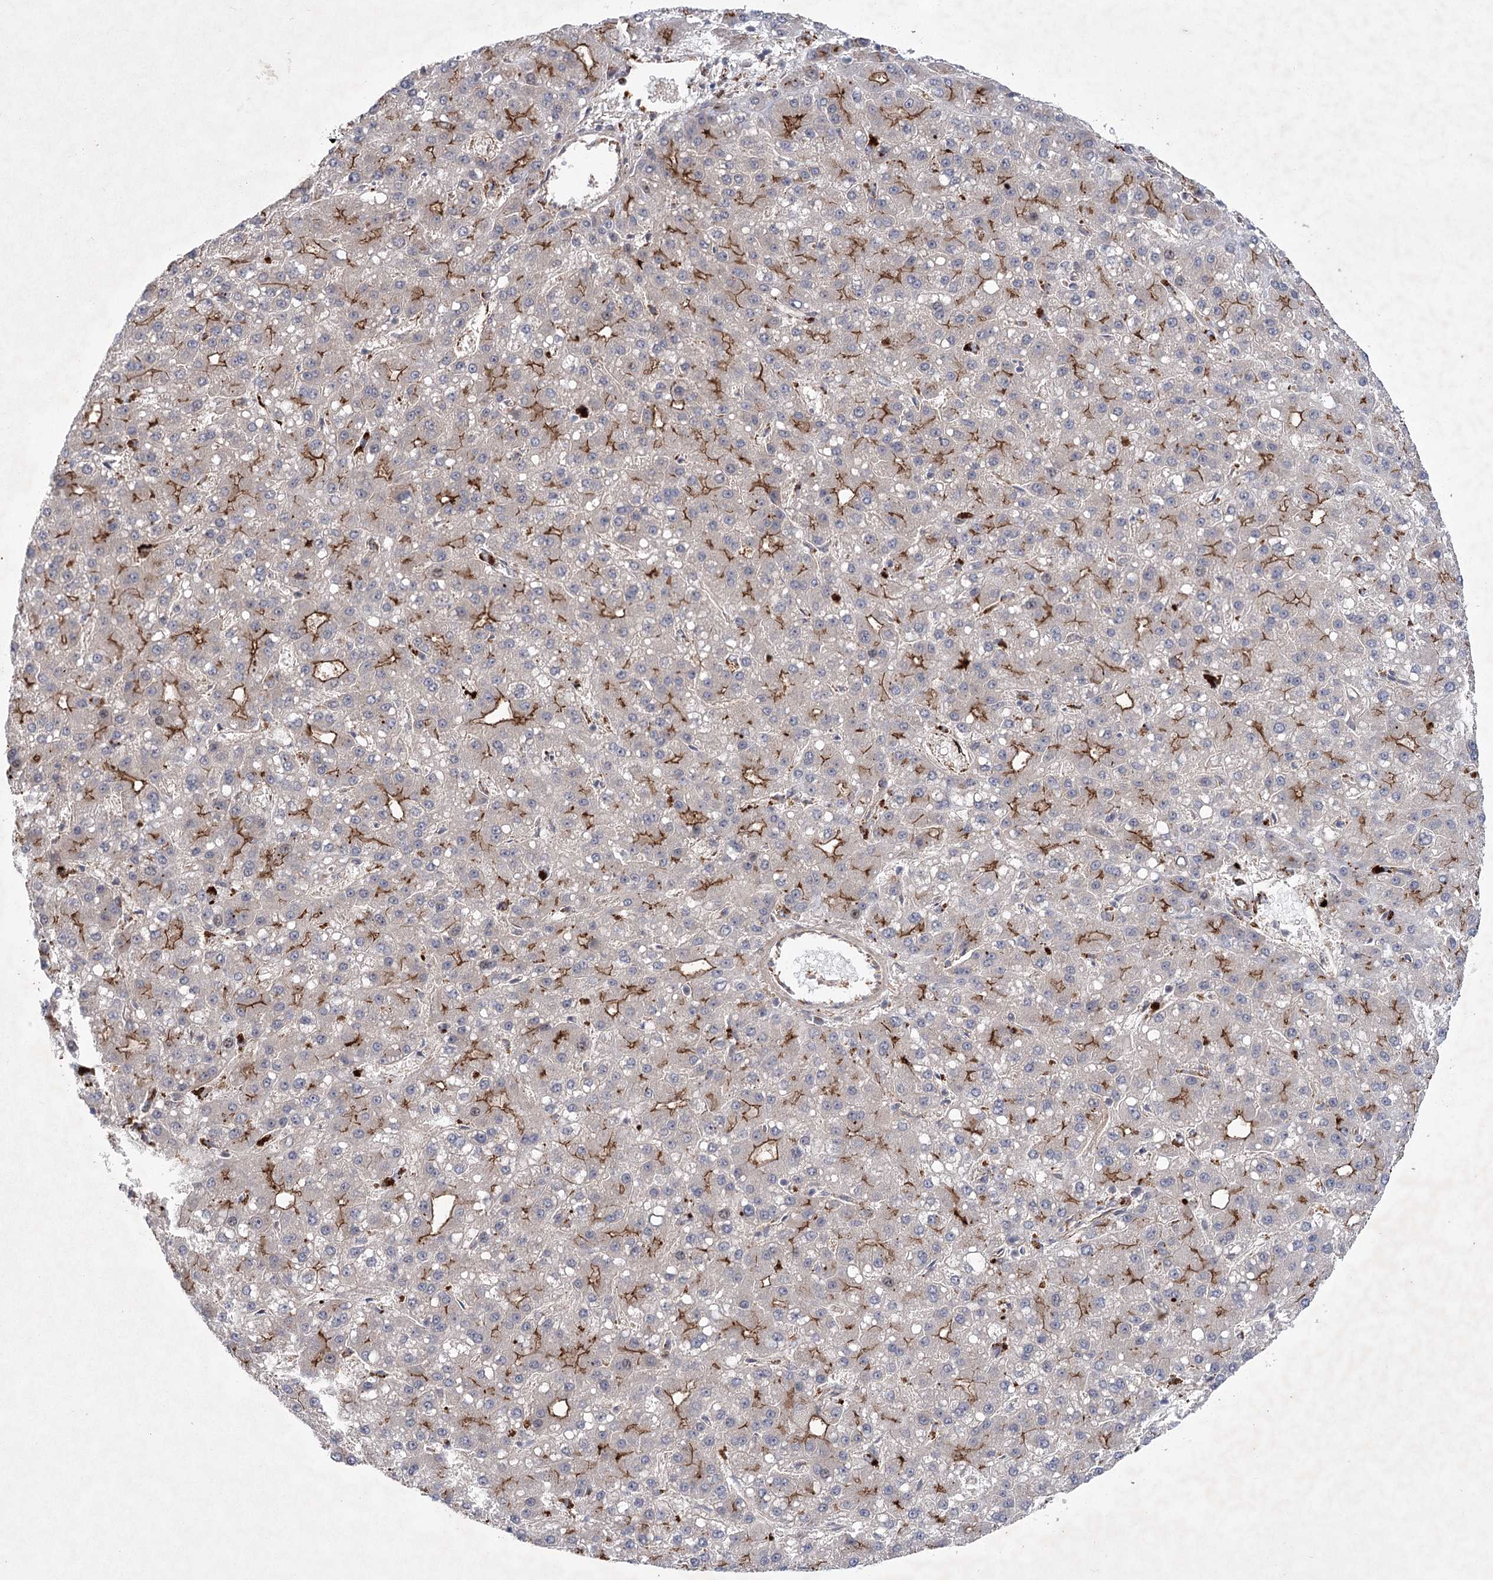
{"staining": {"intensity": "moderate", "quantity": "25%-75%", "location": "cytoplasmic/membranous"}, "tissue": "liver cancer", "cell_type": "Tumor cells", "image_type": "cancer", "snomed": [{"axis": "morphology", "description": "Carcinoma, Hepatocellular, NOS"}, {"axis": "topography", "description": "Liver"}], "caption": "Immunohistochemical staining of liver hepatocellular carcinoma displays moderate cytoplasmic/membranous protein expression in about 25%-75% of tumor cells.", "gene": "METTL24", "patient": {"sex": "male", "age": 67}}